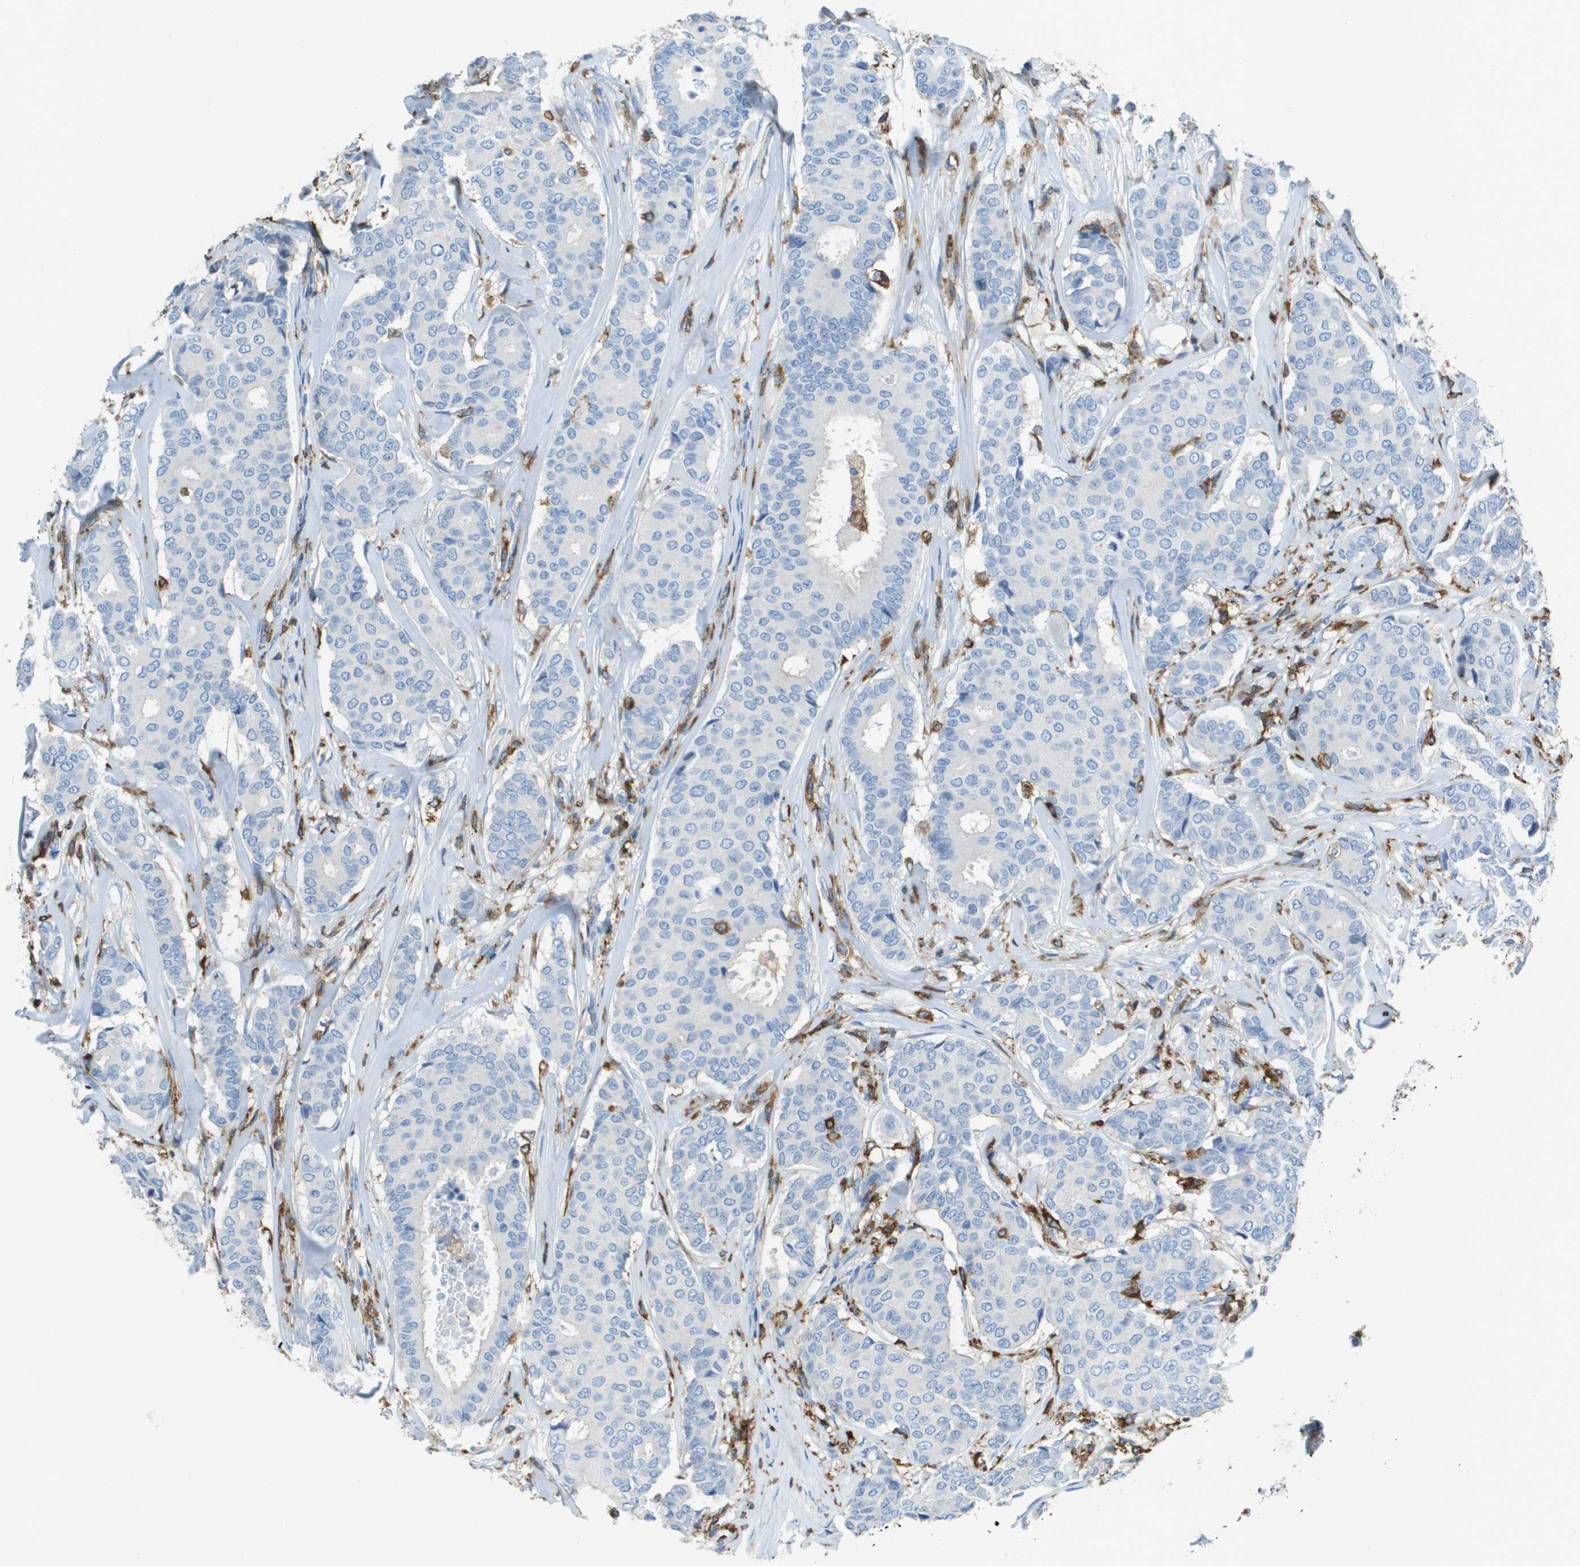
{"staining": {"intensity": "negative", "quantity": "none", "location": "none"}, "tissue": "breast cancer", "cell_type": "Tumor cells", "image_type": "cancer", "snomed": [{"axis": "morphology", "description": "Duct carcinoma"}, {"axis": "topography", "description": "Breast"}], "caption": "Immunohistochemistry (IHC) histopathology image of invasive ductal carcinoma (breast) stained for a protein (brown), which reveals no positivity in tumor cells. (Stains: DAB immunohistochemistry with hematoxylin counter stain, Microscopy: brightfield microscopy at high magnification).", "gene": "APBB1IP", "patient": {"sex": "female", "age": 75}}